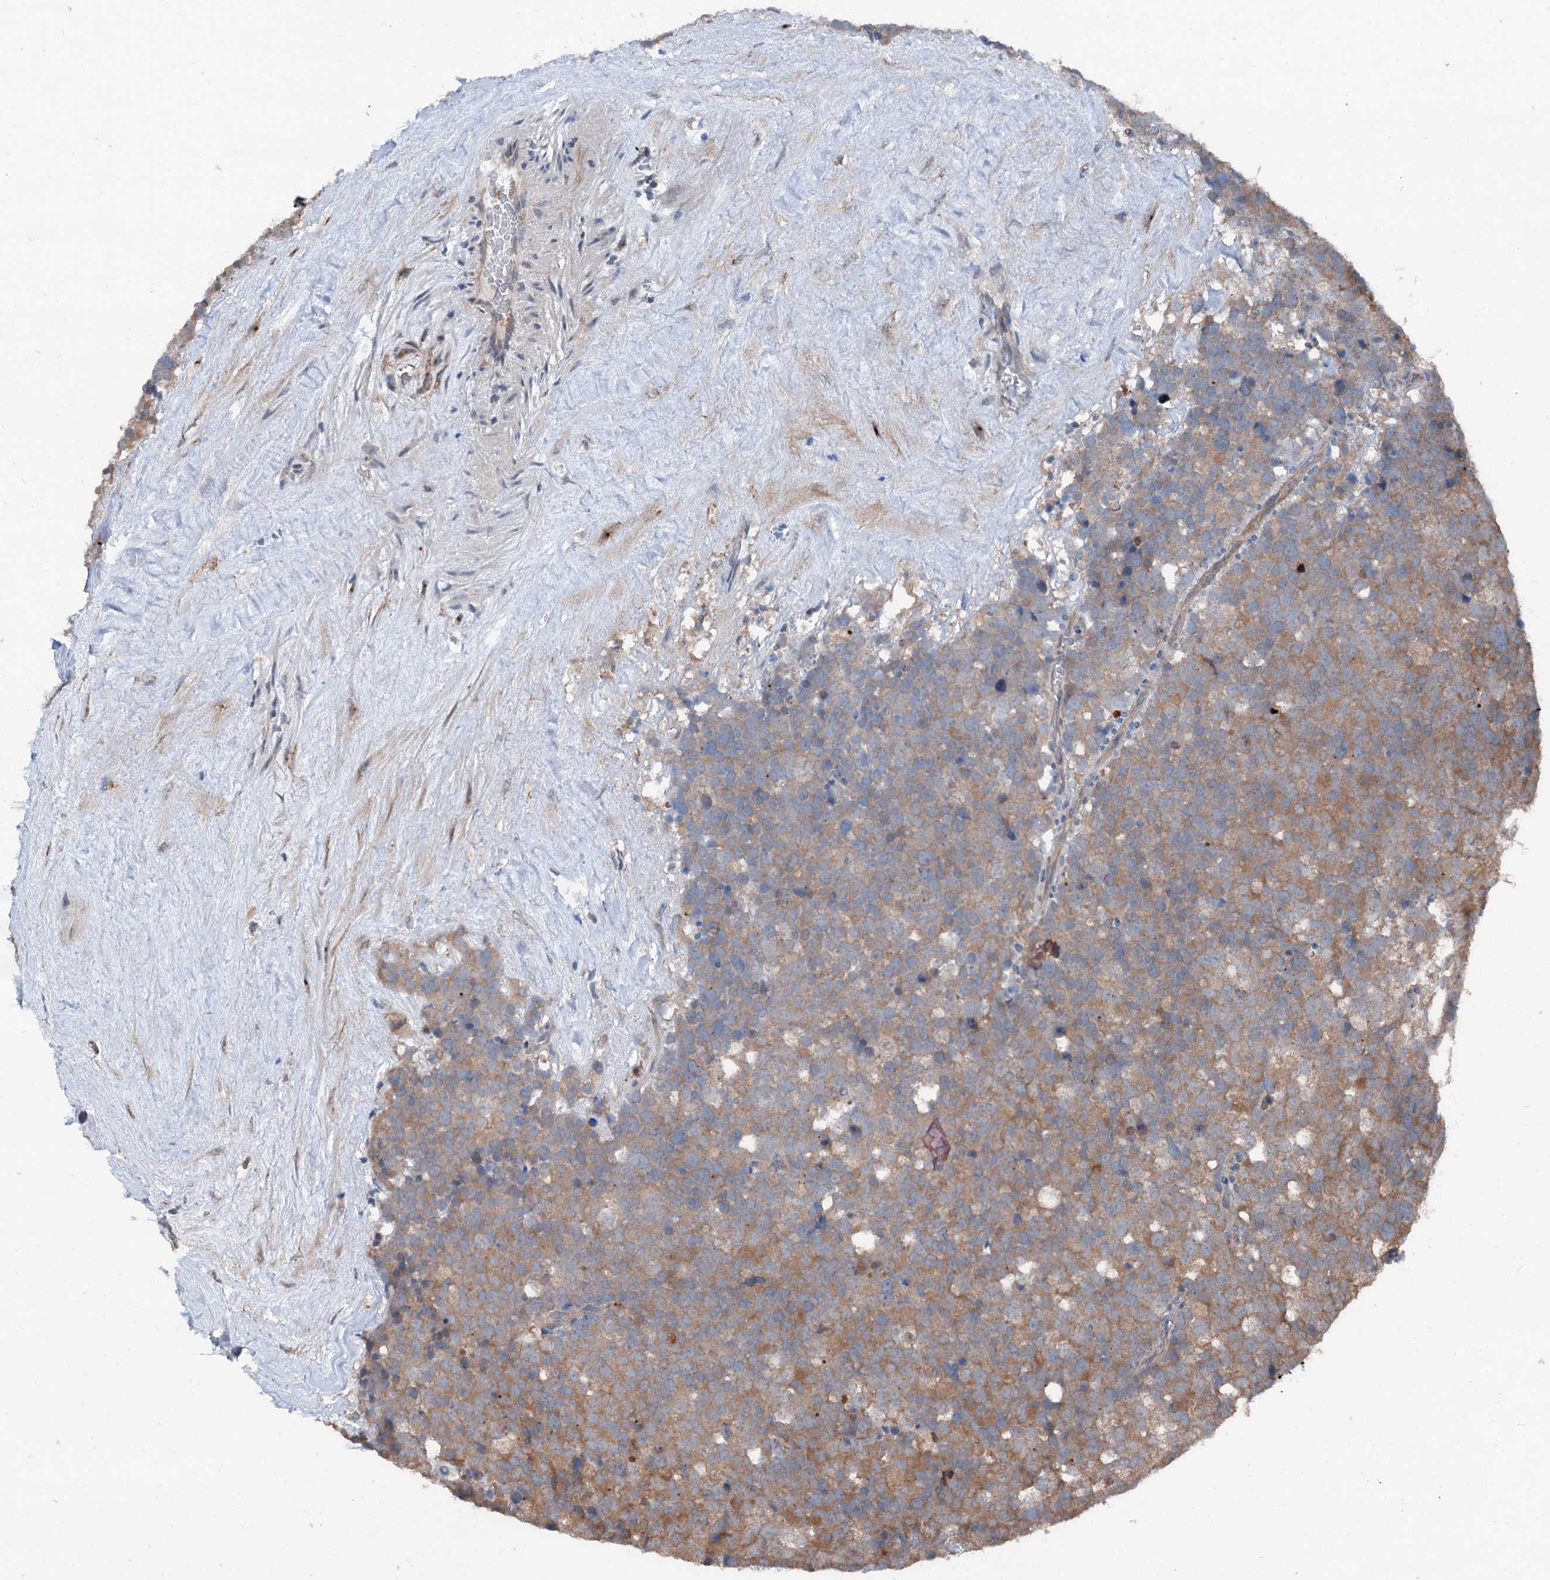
{"staining": {"intensity": "moderate", "quantity": ">75%", "location": "cytoplasmic/membranous"}, "tissue": "testis cancer", "cell_type": "Tumor cells", "image_type": "cancer", "snomed": [{"axis": "morphology", "description": "Seminoma, NOS"}, {"axis": "topography", "description": "Testis"}], "caption": "Tumor cells show medium levels of moderate cytoplasmic/membranous expression in about >75% of cells in testis seminoma.", "gene": "PSMD13", "patient": {"sex": "male", "age": 71}}